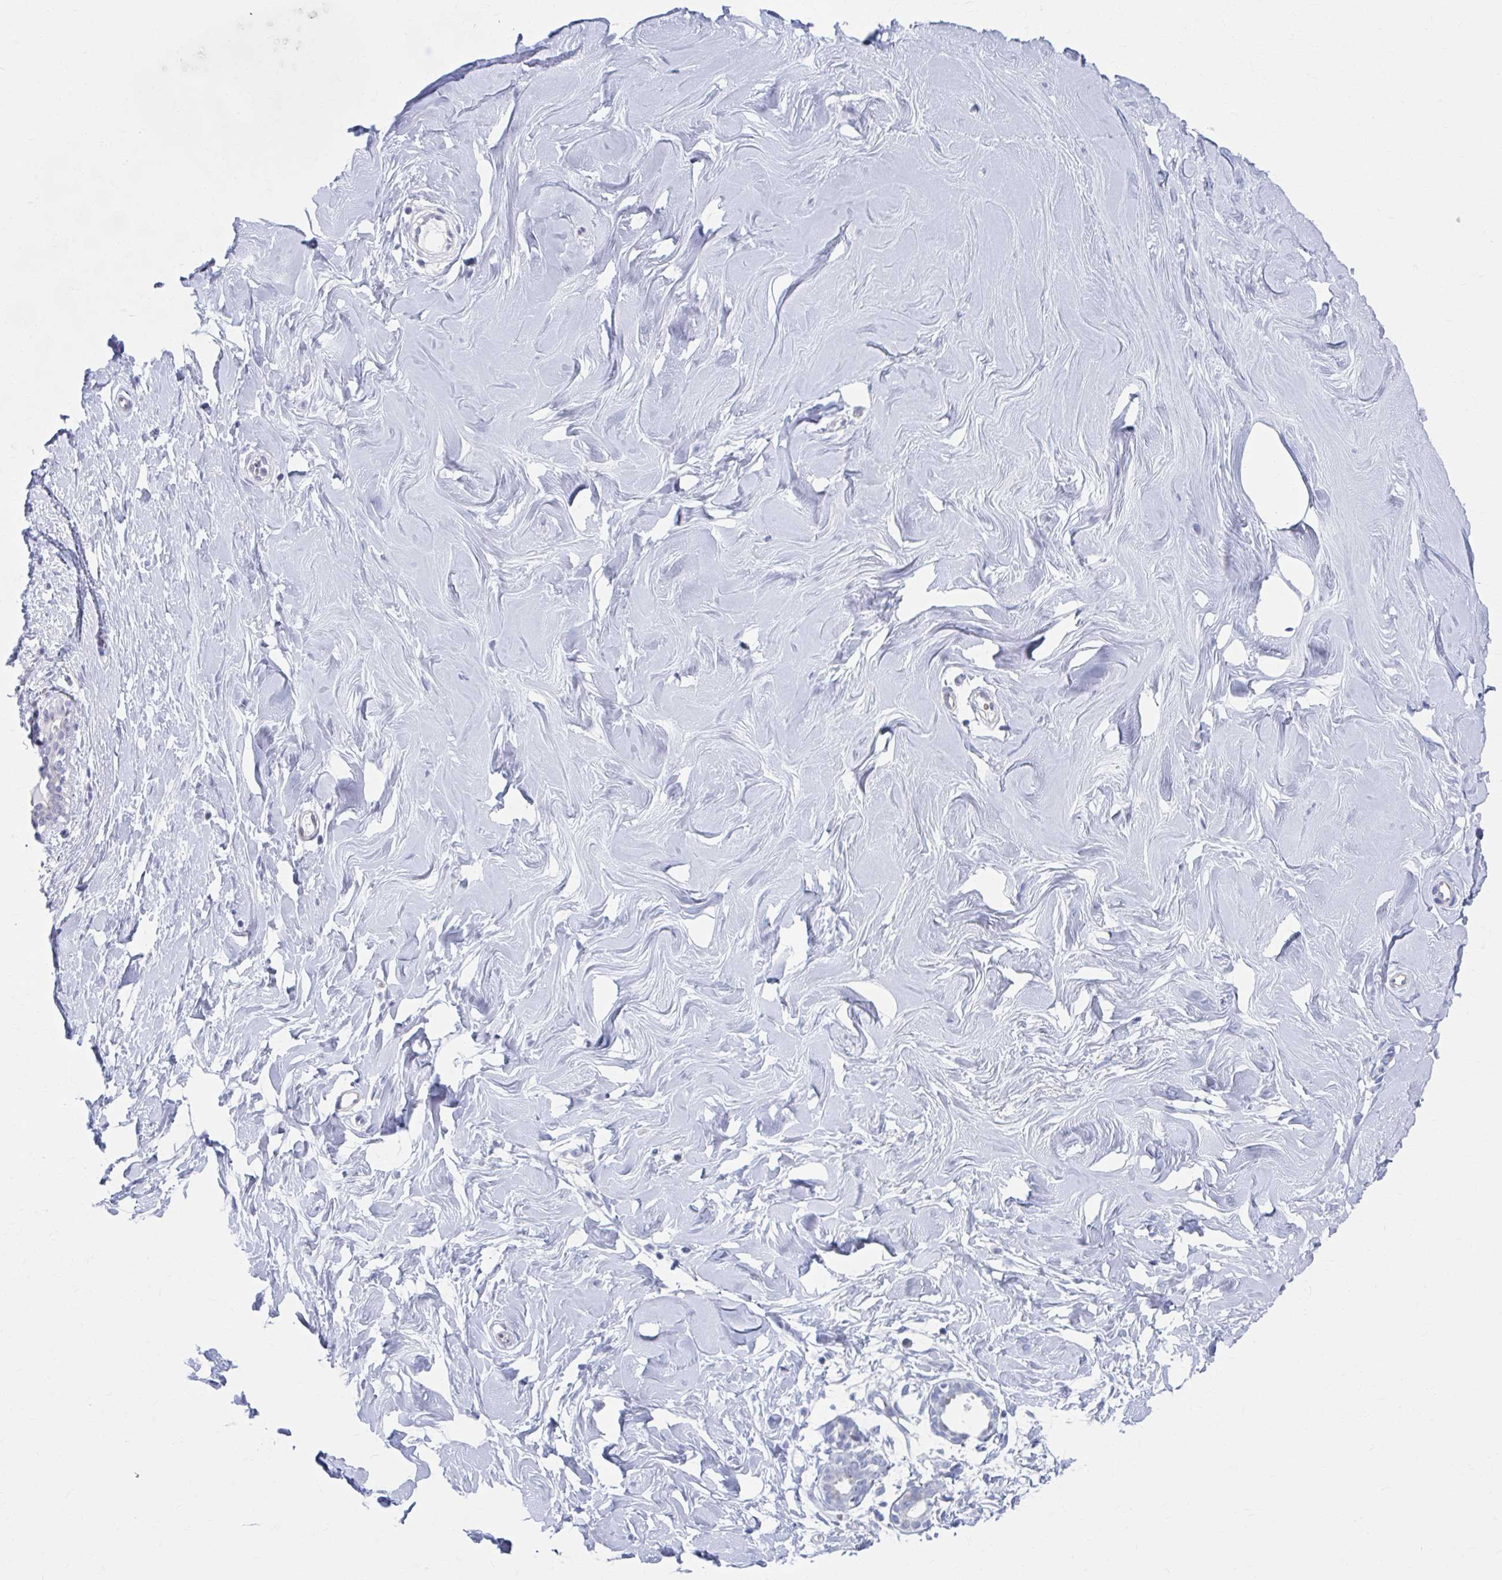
{"staining": {"intensity": "negative", "quantity": "none", "location": "none"}, "tissue": "breast", "cell_type": "Adipocytes", "image_type": "normal", "snomed": [{"axis": "morphology", "description": "Normal tissue, NOS"}, {"axis": "topography", "description": "Breast"}], "caption": "This micrograph is of benign breast stained with immunohistochemistry (IHC) to label a protein in brown with the nuclei are counter-stained blue. There is no expression in adipocytes.", "gene": "ABHD16B", "patient": {"sex": "female", "age": 27}}